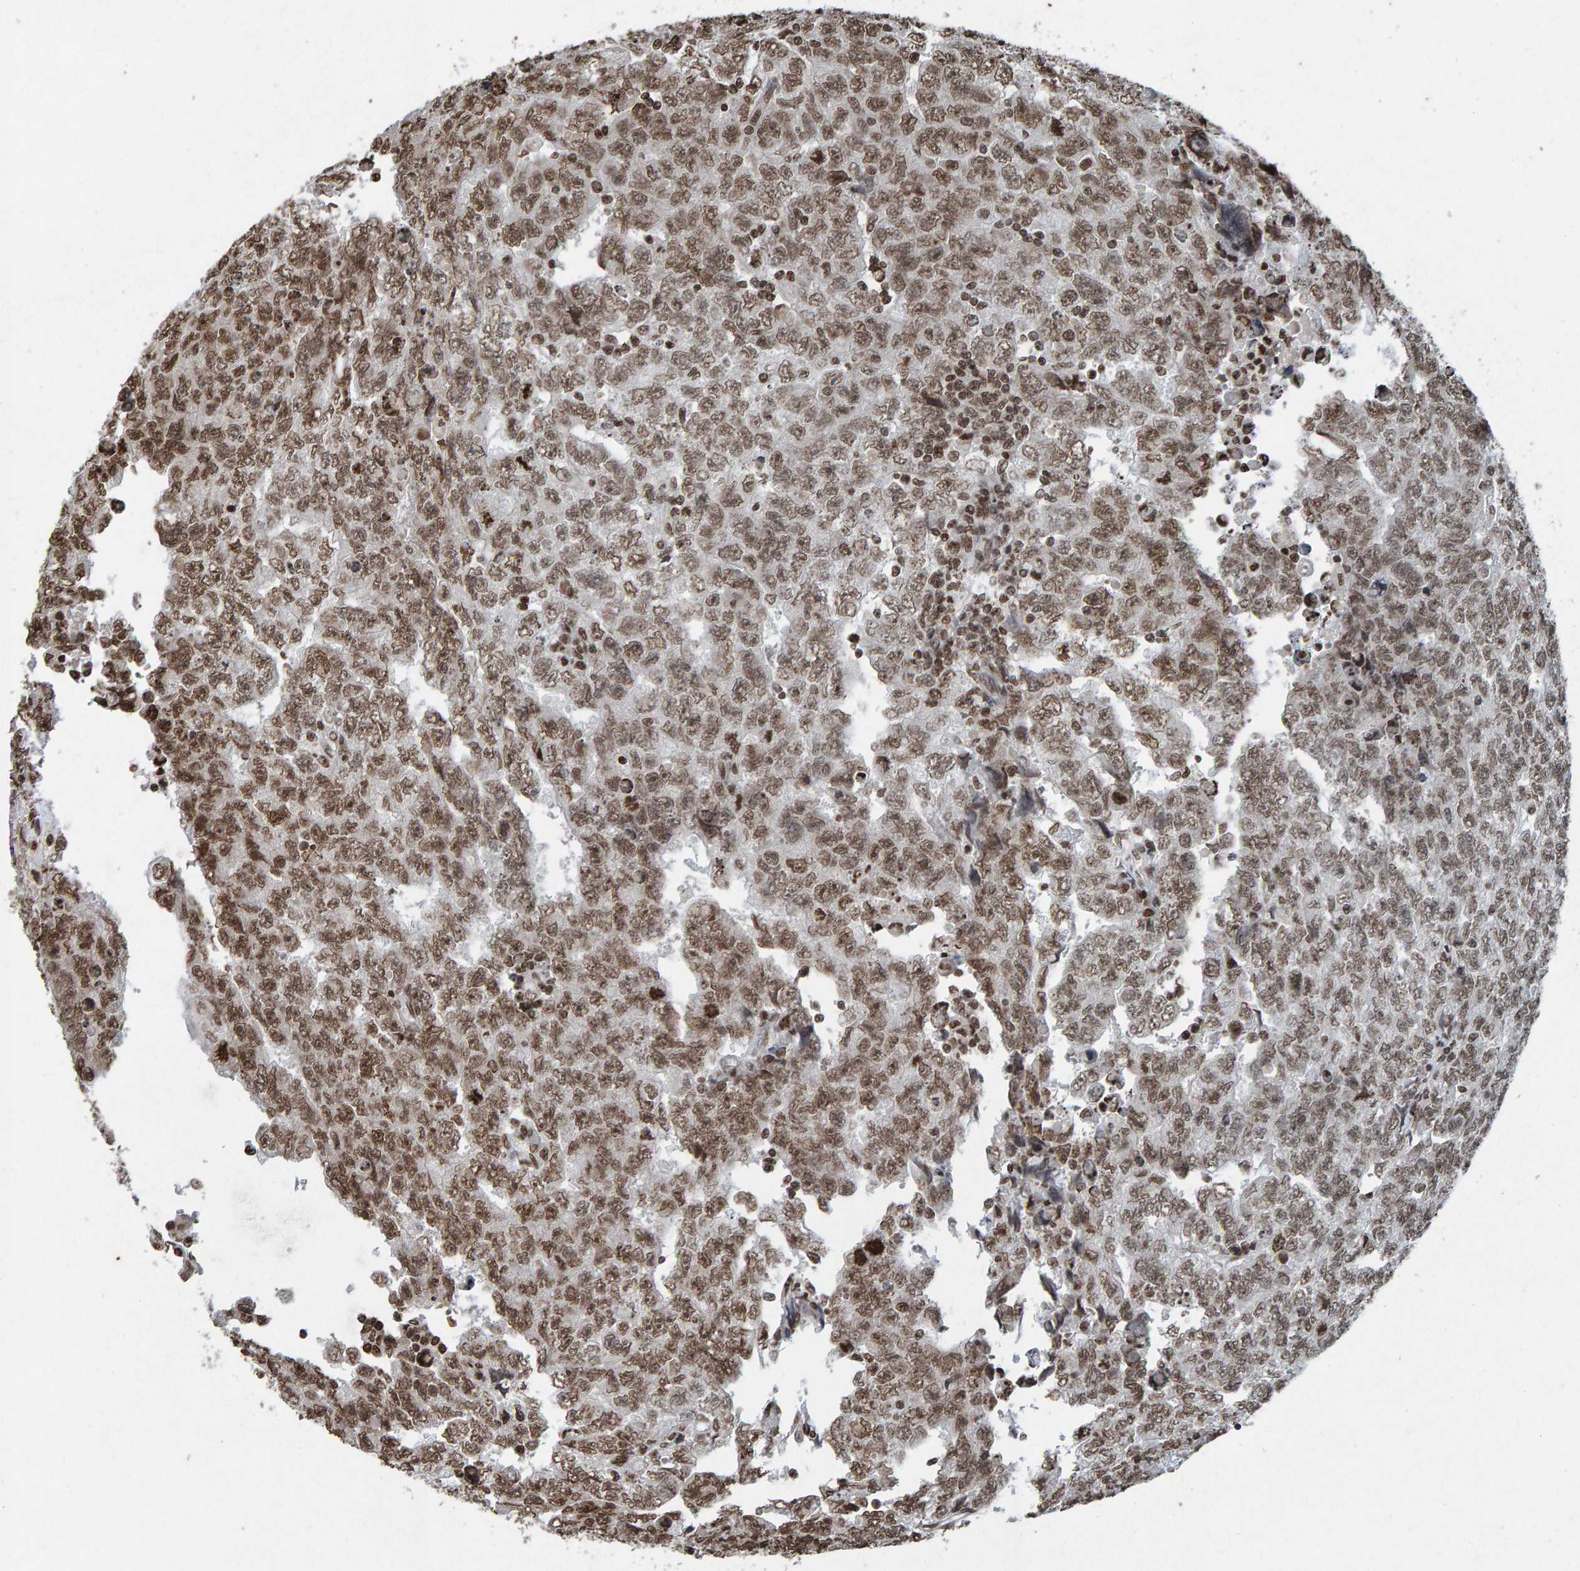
{"staining": {"intensity": "moderate", "quantity": ">75%", "location": "nuclear"}, "tissue": "testis cancer", "cell_type": "Tumor cells", "image_type": "cancer", "snomed": [{"axis": "morphology", "description": "Carcinoma, Embryonal, NOS"}, {"axis": "topography", "description": "Testis"}], "caption": "Tumor cells reveal medium levels of moderate nuclear expression in about >75% of cells in human testis cancer (embryonal carcinoma).", "gene": "H2AZ1", "patient": {"sex": "male", "age": 28}}